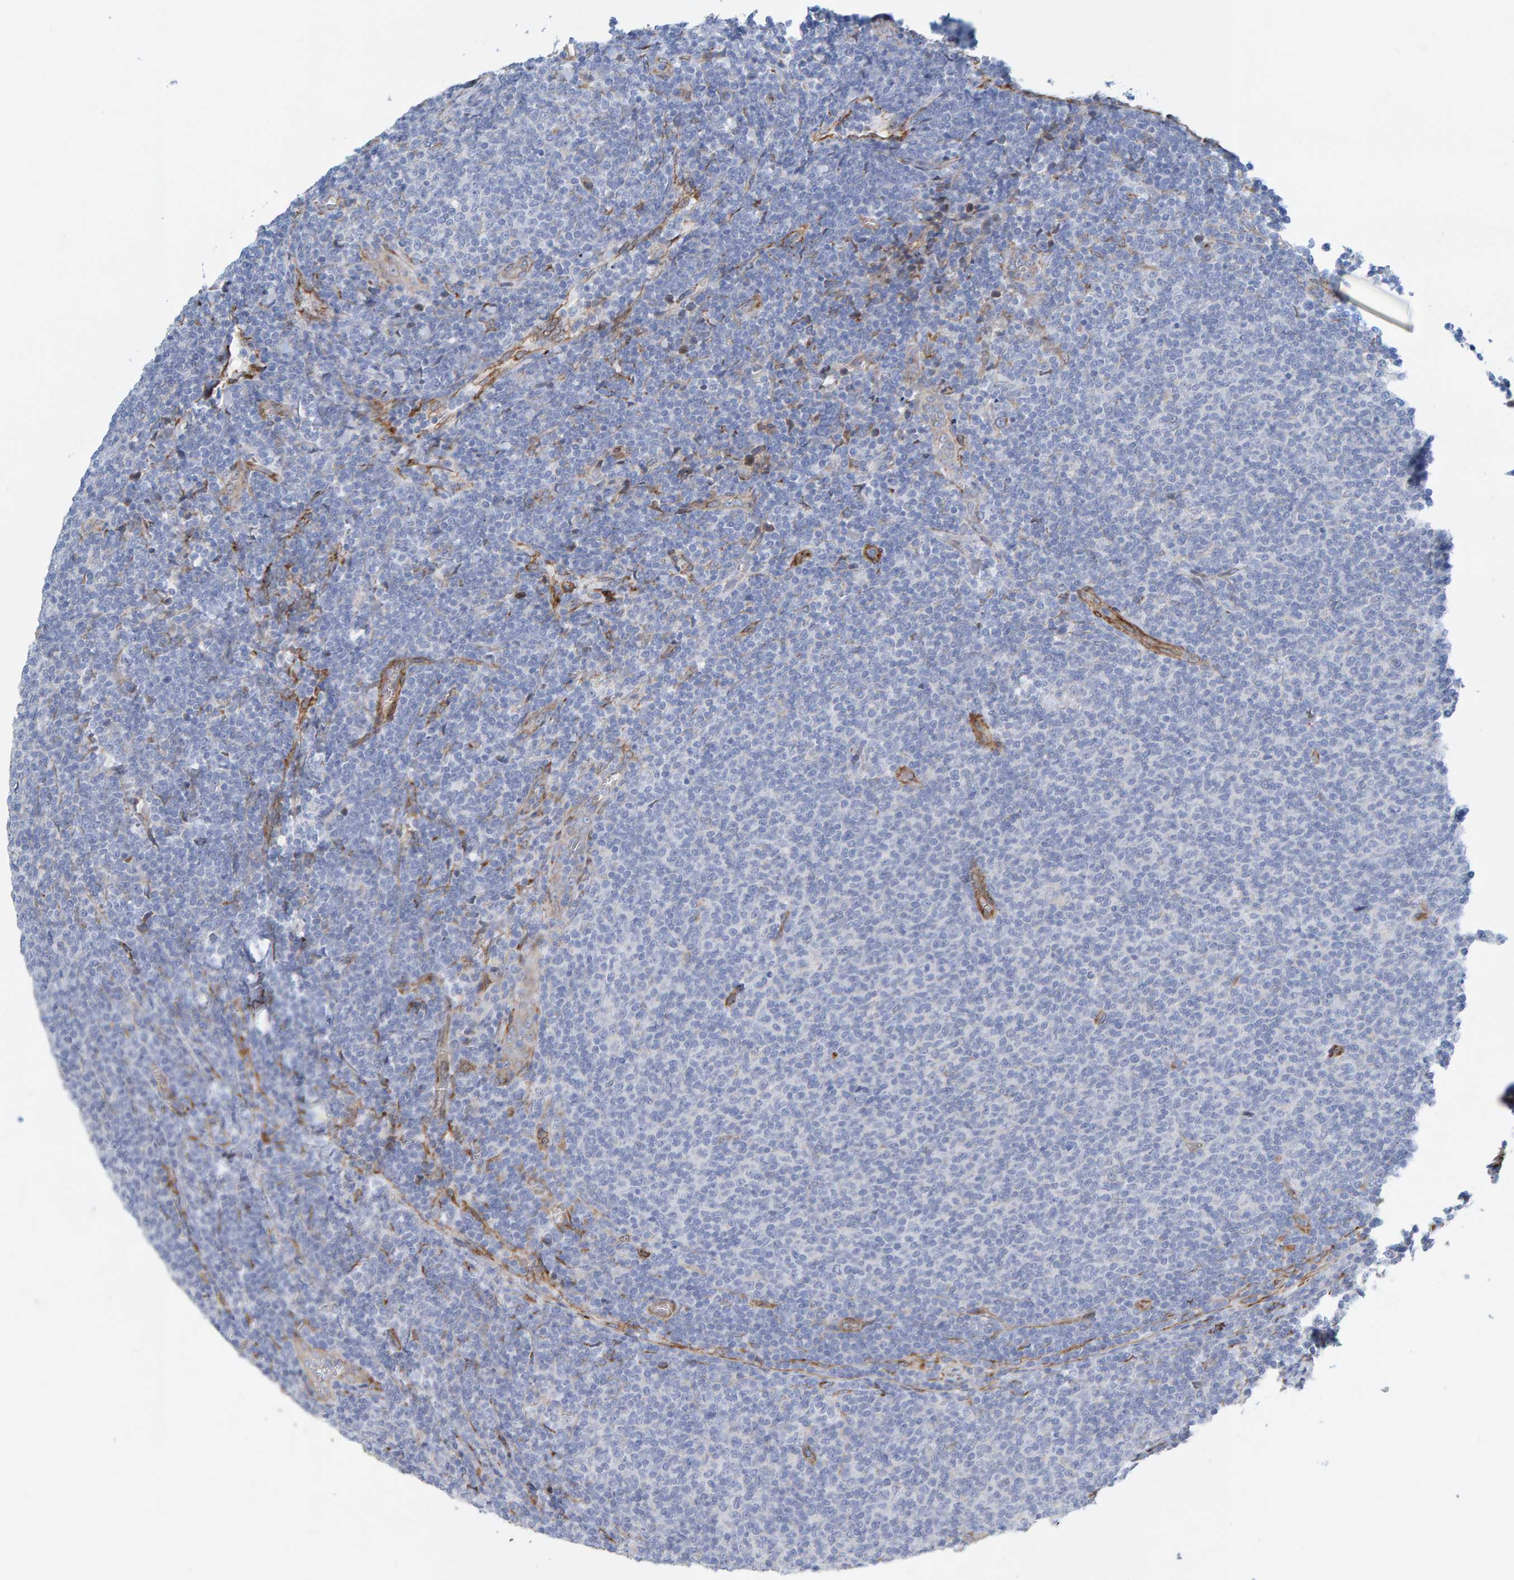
{"staining": {"intensity": "negative", "quantity": "none", "location": "none"}, "tissue": "lymphoma", "cell_type": "Tumor cells", "image_type": "cancer", "snomed": [{"axis": "morphology", "description": "Malignant lymphoma, non-Hodgkin's type, Low grade"}, {"axis": "topography", "description": "Lymph node"}], "caption": "The histopathology image exhibits no significant positivity in tumor cells of lymphoma.", "gene": "MMP16", "patient": {"sex": "male", "age": 66}}